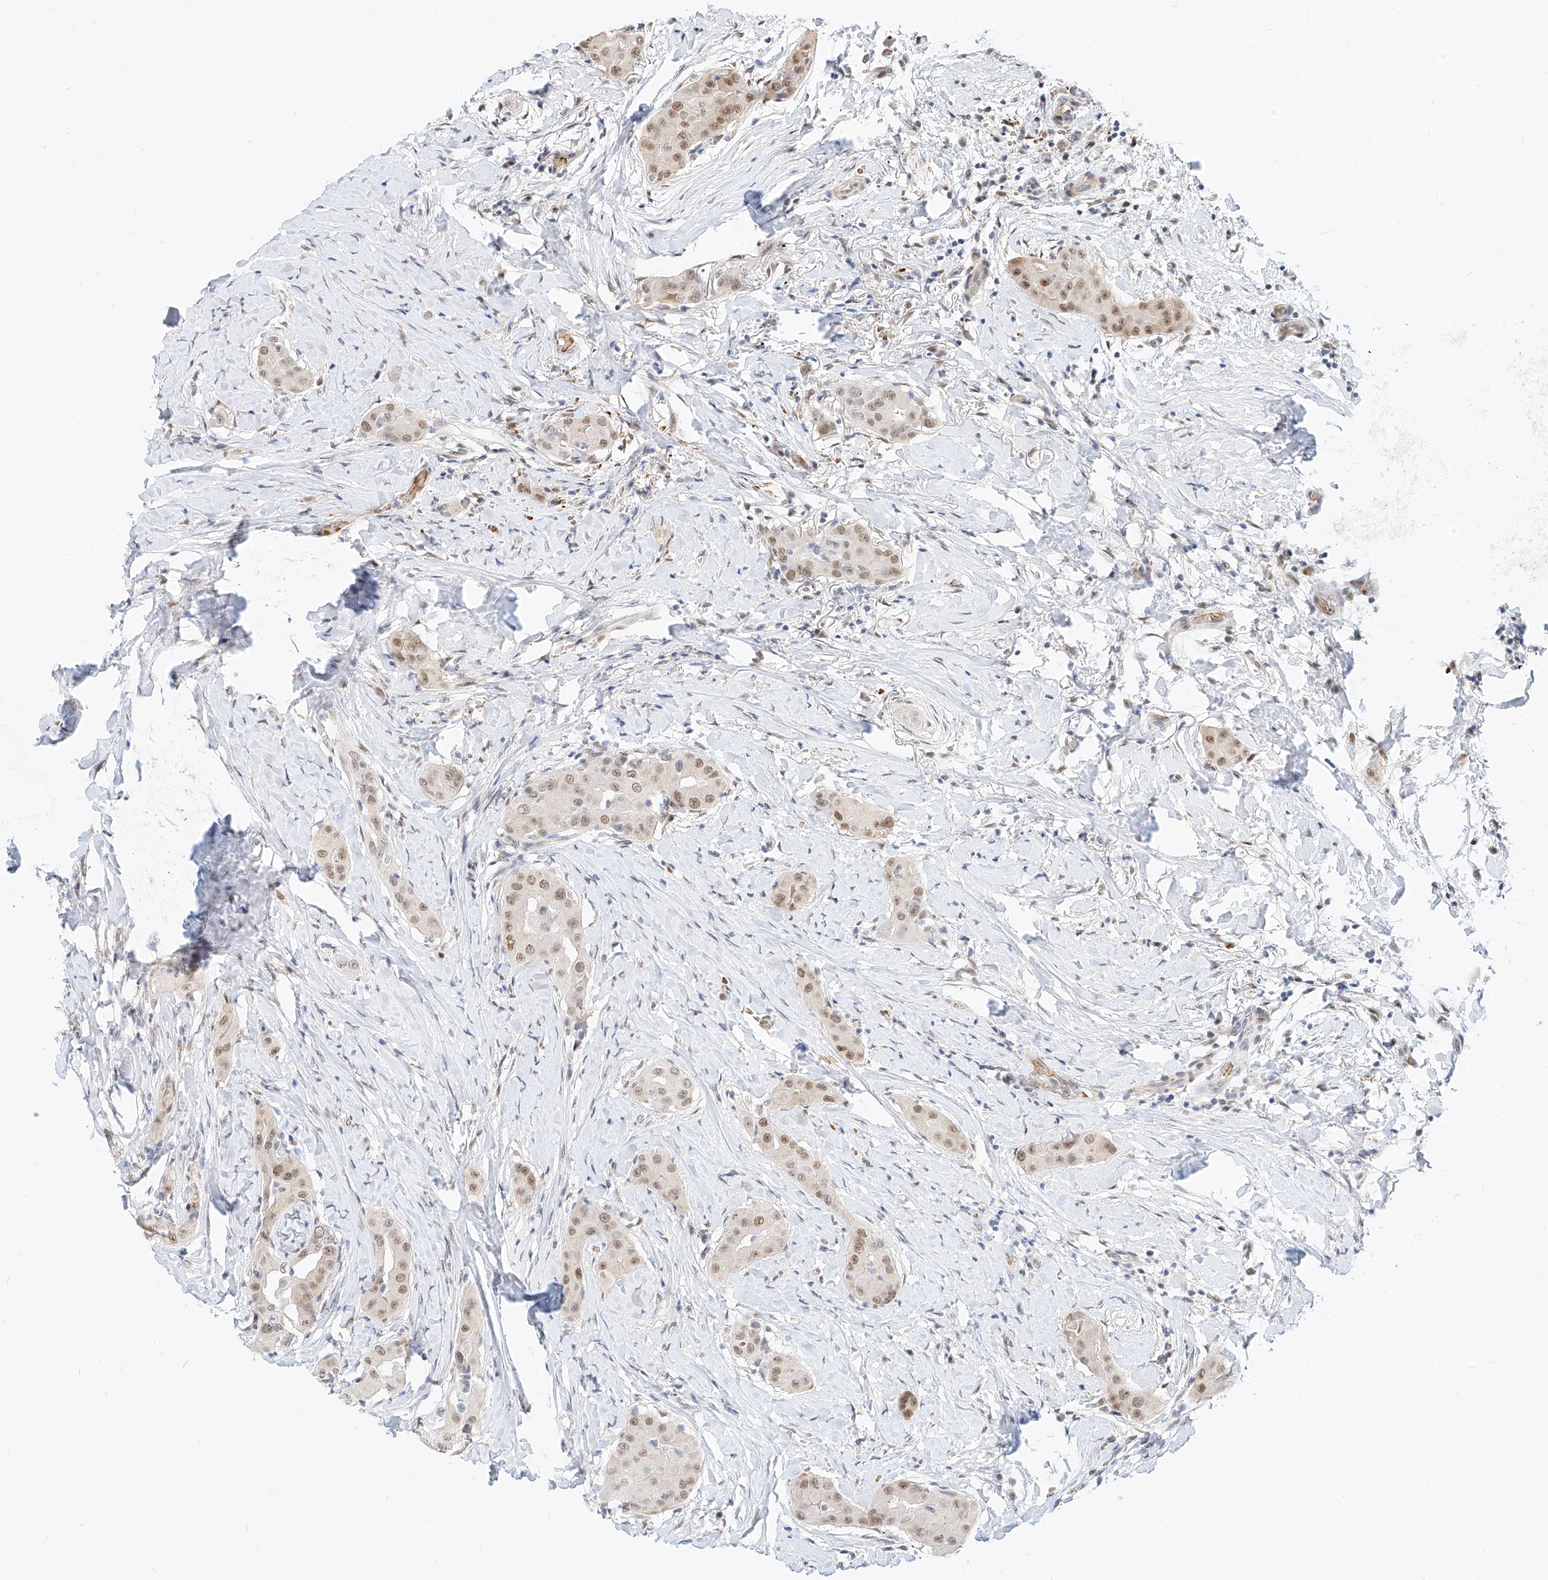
{"staining": {"intensity": "moderate", "quantity": ">75%", "location": "nuclear"}, "tissue": "thyroid cancer", "cell_type": "Tumor cells", "image_type": "cancer", "snomed": [{"axis": "morphology", "description": "Papillary adenocarcinoma, NOS"}, {"axis": "topography", "description": "Thyroid gland"}], "caption": "Protein expression analysis of human thyroid papillary adenocarcinoma reveals moderate nuclear positivity in approximately >75% of tumor cells.", "gene": "CBX8", "patient": {"sex": "male", "age": 33}}